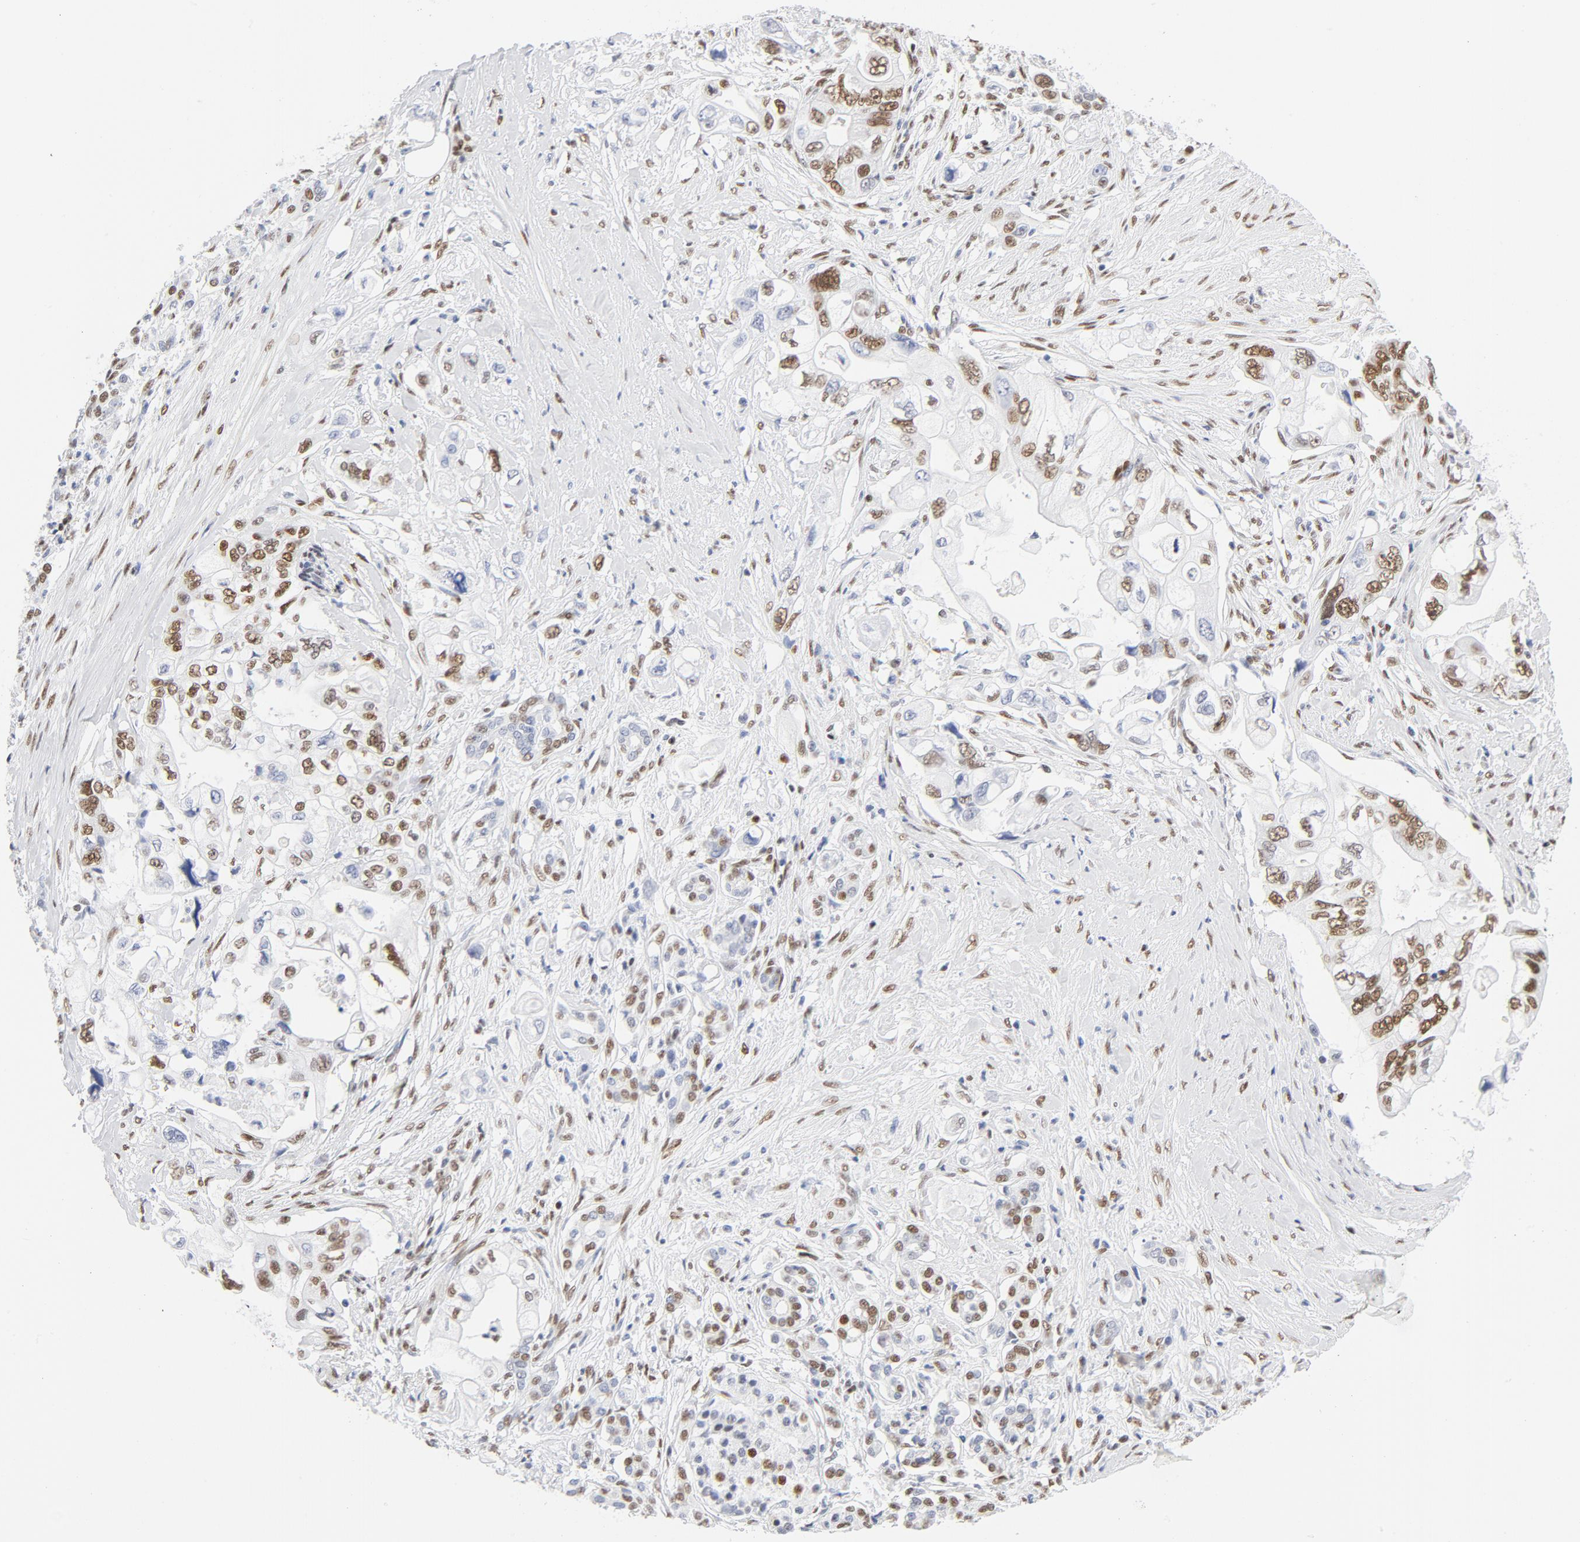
{"staining": {"intensity": "moderate", "quantity": "25%-75%", "location": "nuclear"}, "tissue": "pancreatic cancer", "cell_type": "Tumor cells", "image_type": "cancer", "snomed": [{"axis": "morphology", "description": "Normal tissue, NOS"}, {"axis": "topography", "description": "Pancreas"}], "caption": "Protein expression analysis of human pancreatic cancer reveals moderate nuclear positivity in about 25%-75% of tumor cells.", "gene": "ATF2", "patient": {"sex": "male", "age": 42}}